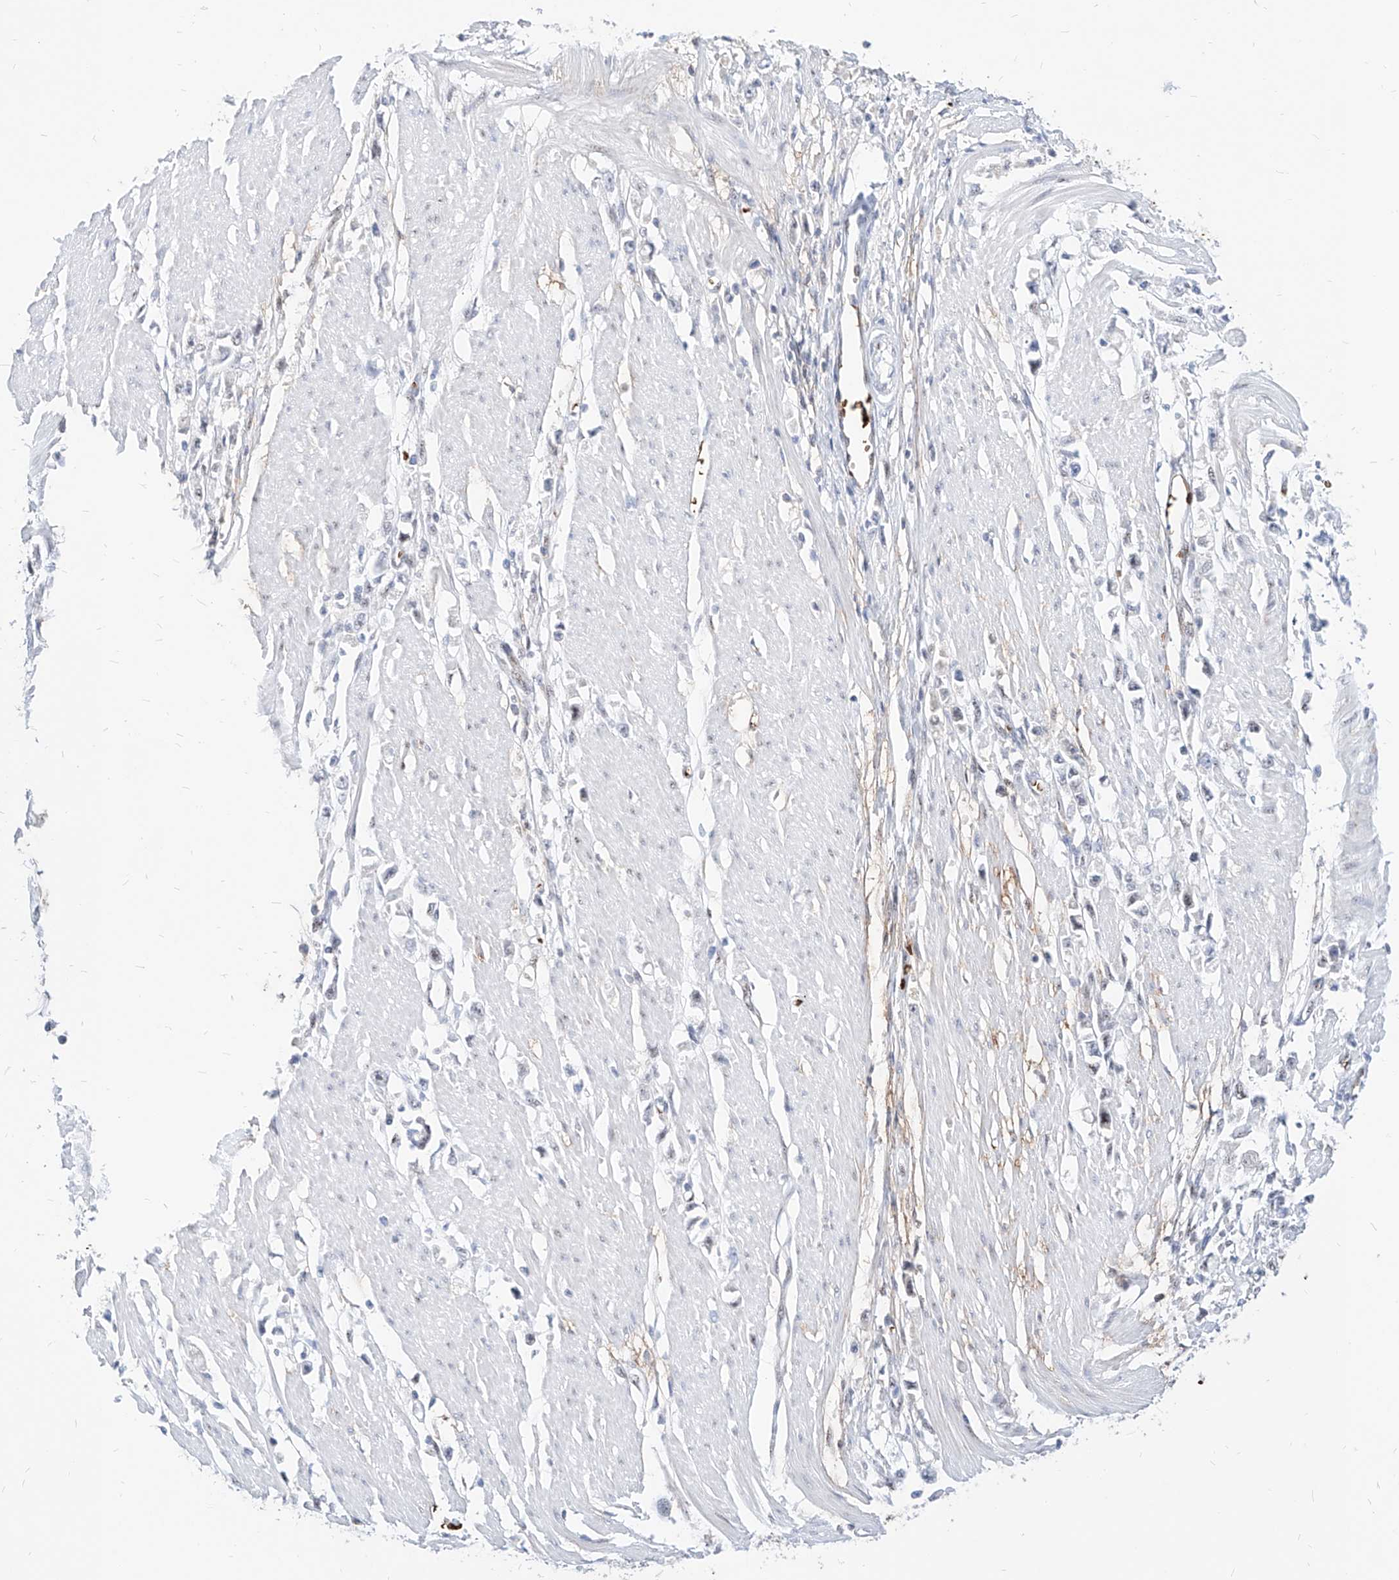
{"staining": {"intensity": "negative", "quantity": "none", "location": "none"}, "tissue": "stomach cancer", "cell_type": "Tumor cells", "image_type": "cancer", "snomed": [{"axis": "morphology", "description": "Adenocarcinoma, NOS"}, {"axis": "topography", "description": "Stomach"}], "caption": "Human adenocarcinoma (stomach) stained for a protein using IHC exhibits no positivity in tumor cells.", "gene": "ZFP42", "patient": {"sex": "female", "age": 59}}